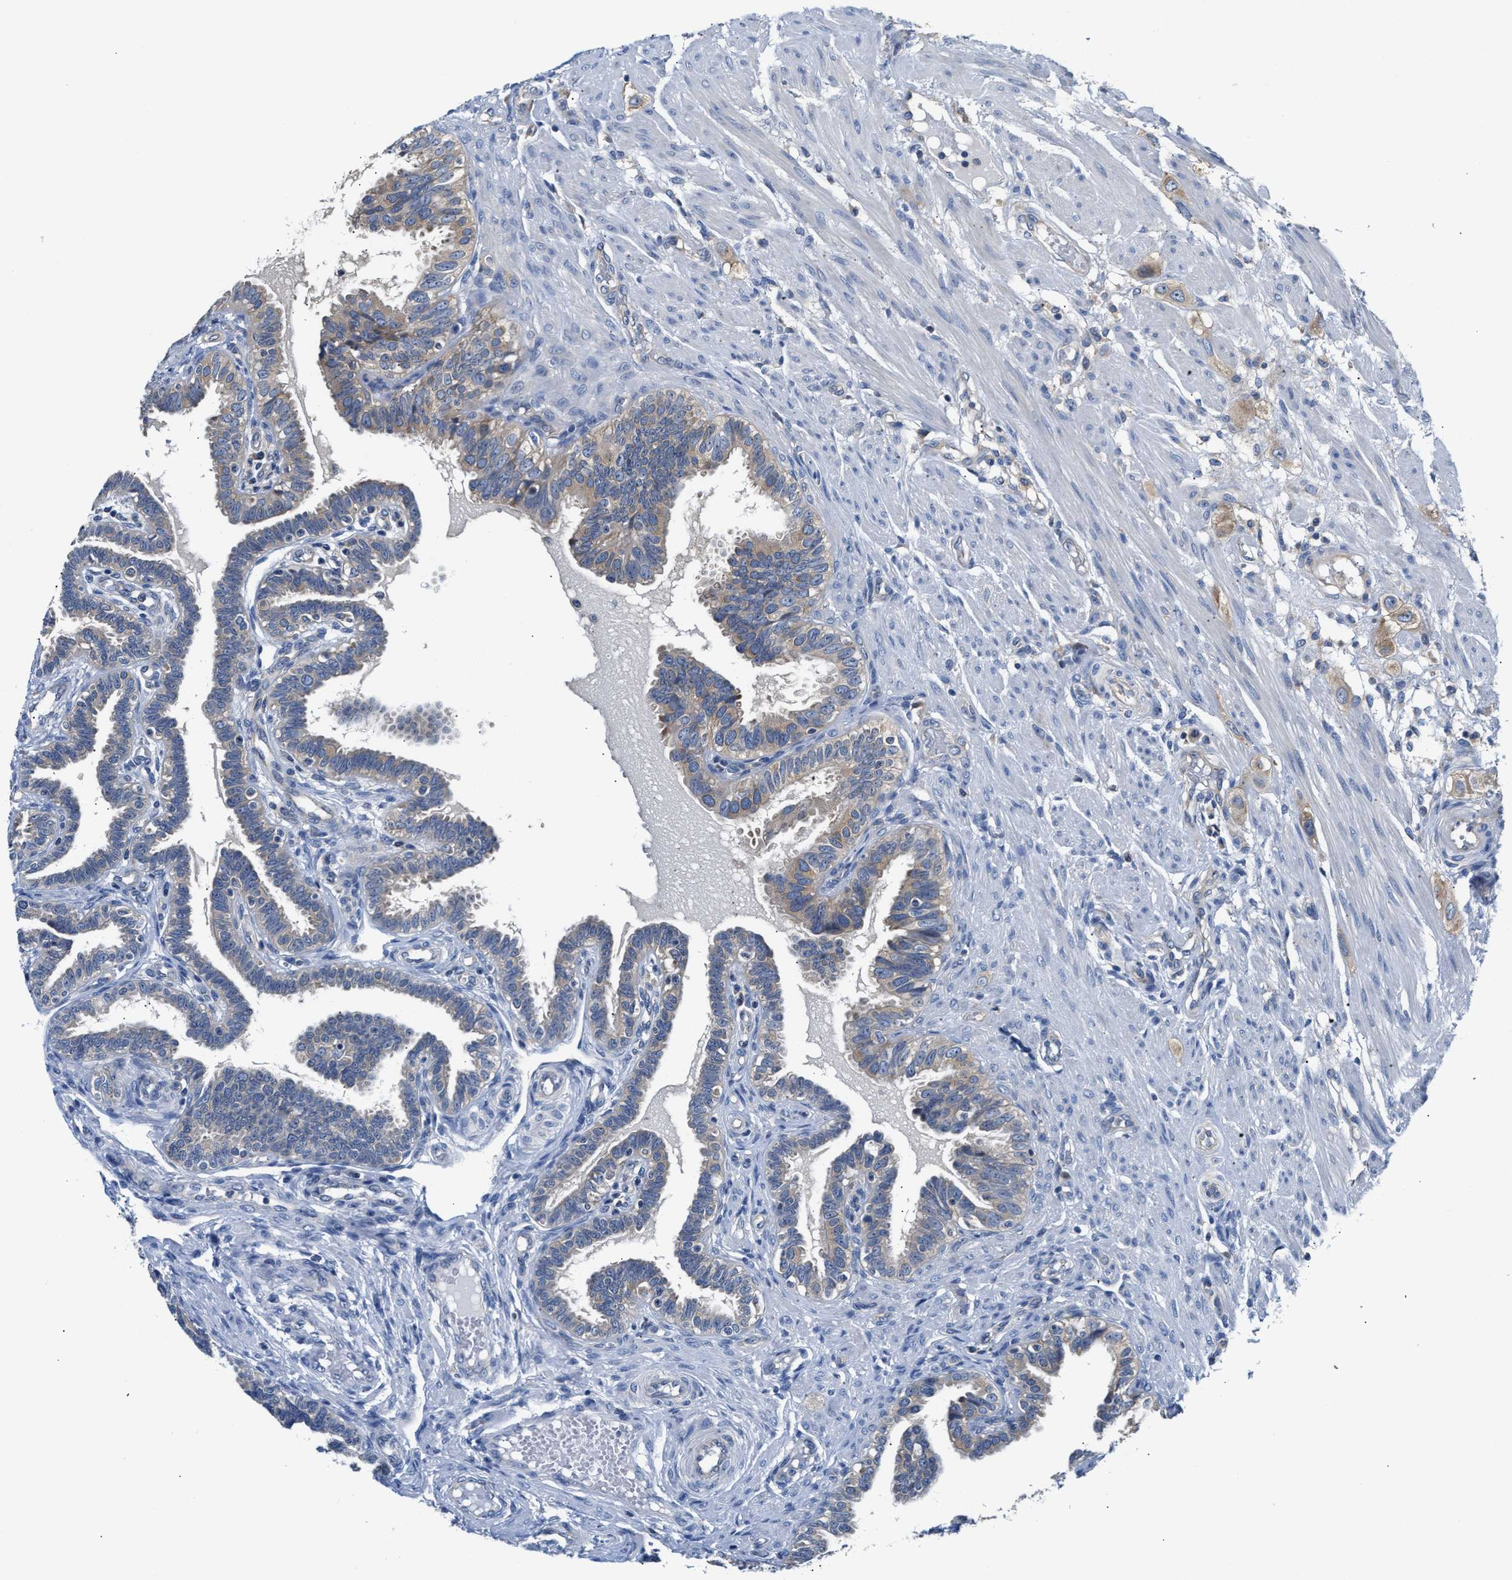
{"staining": {"intensity": "weak", "quantity": "<25%", "location": "cytoplasmic/membranous"}, "tissue": "fallopian tube", "cell_type": "Glandular cells", "image_type": "normal", "snomed": [{"axis": "morphology", "description": "Normal tissue, NOS"}, {"axis": "topography", "description": "Fallopian tube"}, {"axis": "topography", "description": "Placenta"}], "caption": "High magnification brightfield microscopy of benign fallopian tube stained with DAB (3,3'-diaminobenzidine) (brown) and counterstained with hematoxylin (blue): glandular cells show no significant staining.", "gene": "FAM185A", "patient": {"sex": "female", "age": 34}}